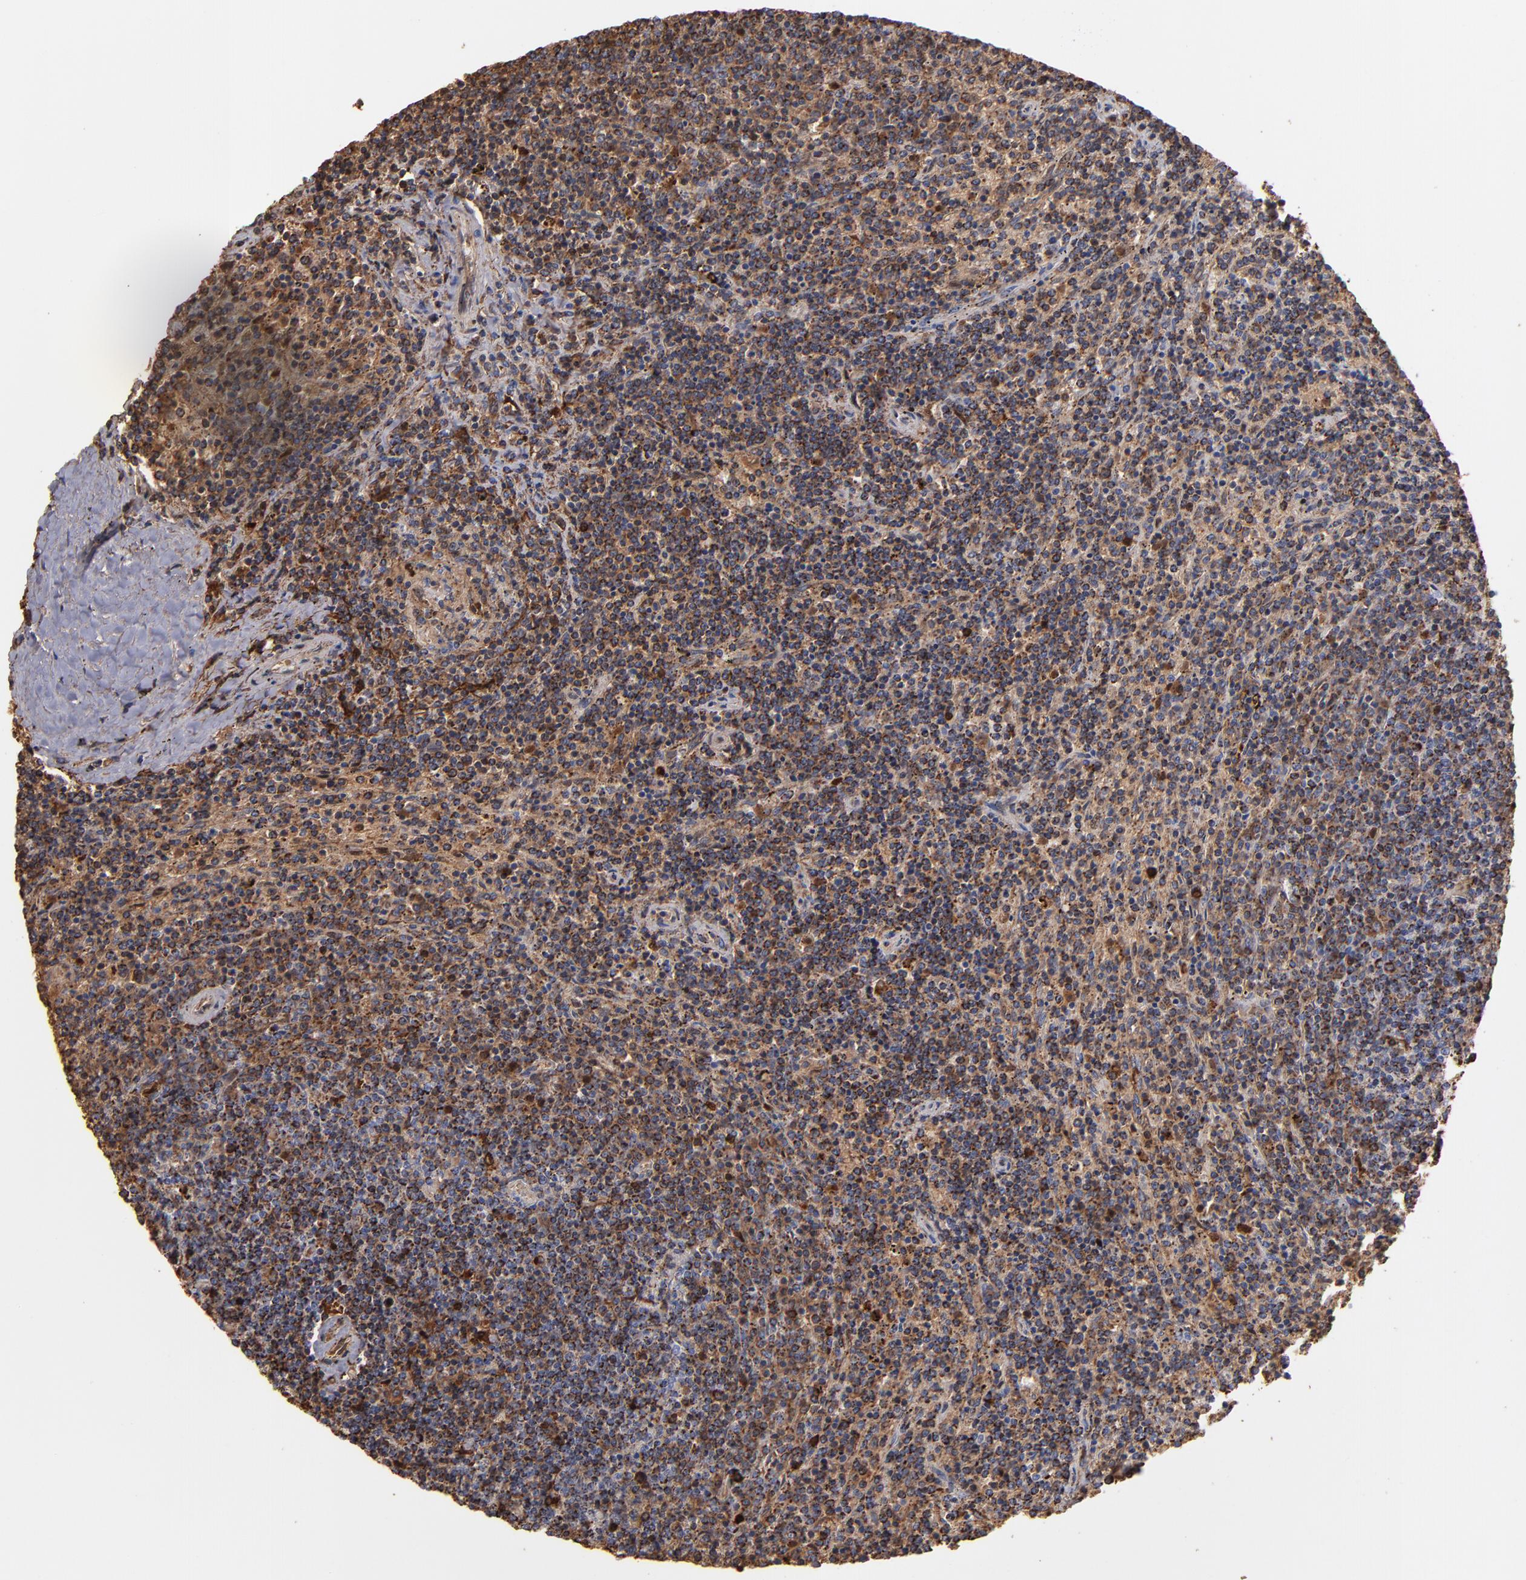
{"staining": {"intensity": "moderate", "quantity": ">75%", "location": "cytoplasmic/membranous"}, "tissue": "lymphoma", "cell_type": "Tumor cells", "image_type": "cancer", "snomed": [{"axis": "morphology", "description": "Malignant lymphoma, non-Hodgkin's type, Low grade"}, {"axis": "topography", "description": "Spleen"}], "caption": "Low-grade malignant lymphoma, non-Hodgkin's type stained with DAB (3,3'-diaminobenzidine) immunohistochemistry (IHC) reveals medium levels of moderate cytoplasmic/membranous staining in approximately >75% of tumor cells.", "gene": "SOD2", "patient": {"sex": "female", "age": 50}}